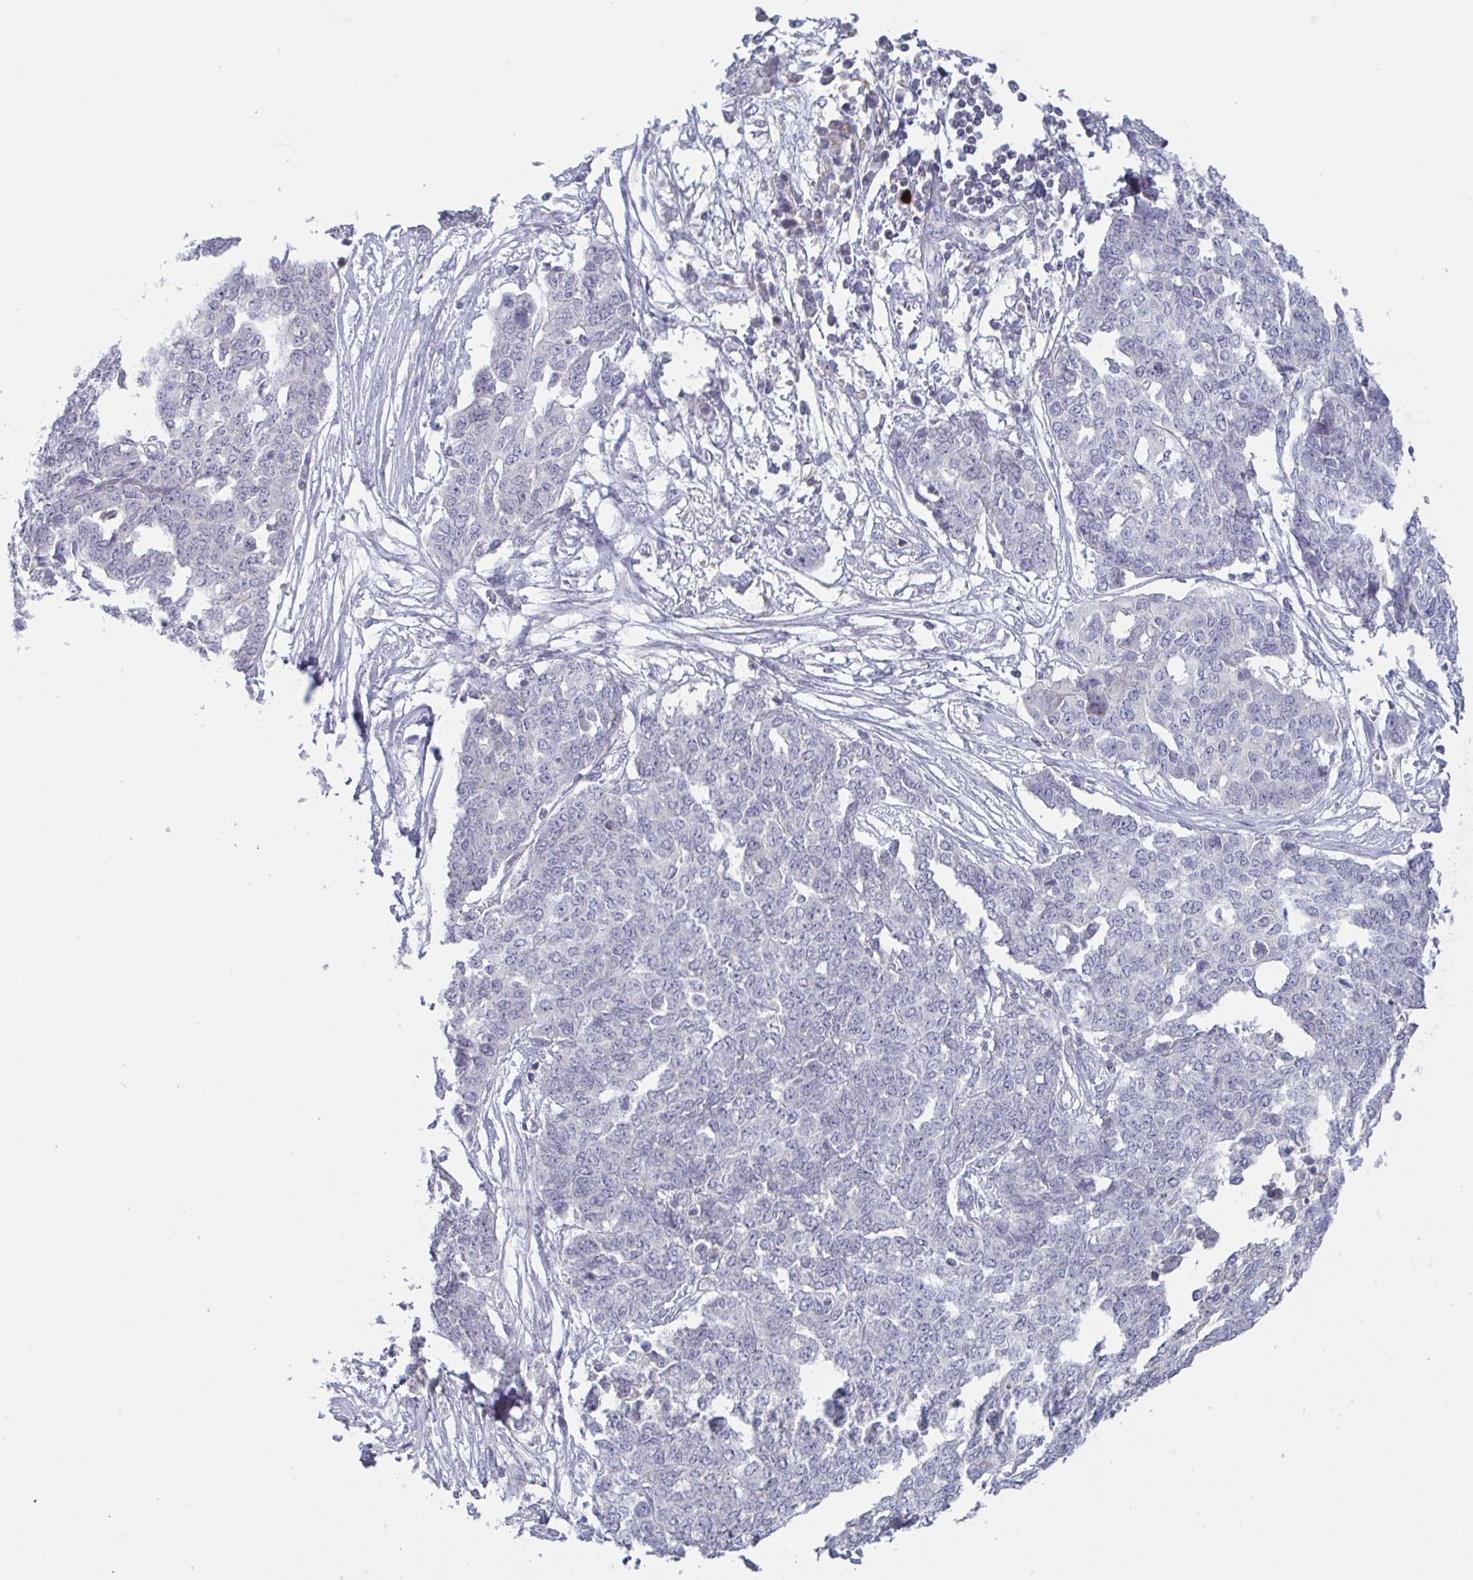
{"staining": {"intensity": "negative", "quantity": "none", "location": "none"}, "tissue": "ovarian cancer", "cell_type": "Tumor cells", "image_type": "cancer", "snomed": [{"axis": "morphology", "description": "Cystadenocarcinoma, serous, NOS"}, {"axis": "topography", "description": "Soft tissue"}, {"axis": "topography", "description": "Ovary"}], "caption": "This histopathology image is of ovarian cancer stained with immunohistochemistry (IHC) to label a protein in brown with the nuclei are counter-stained blue. There is no expression in tumor cells.", "gene": "STK26", "patient": {"sex": "female", "age": 57}}